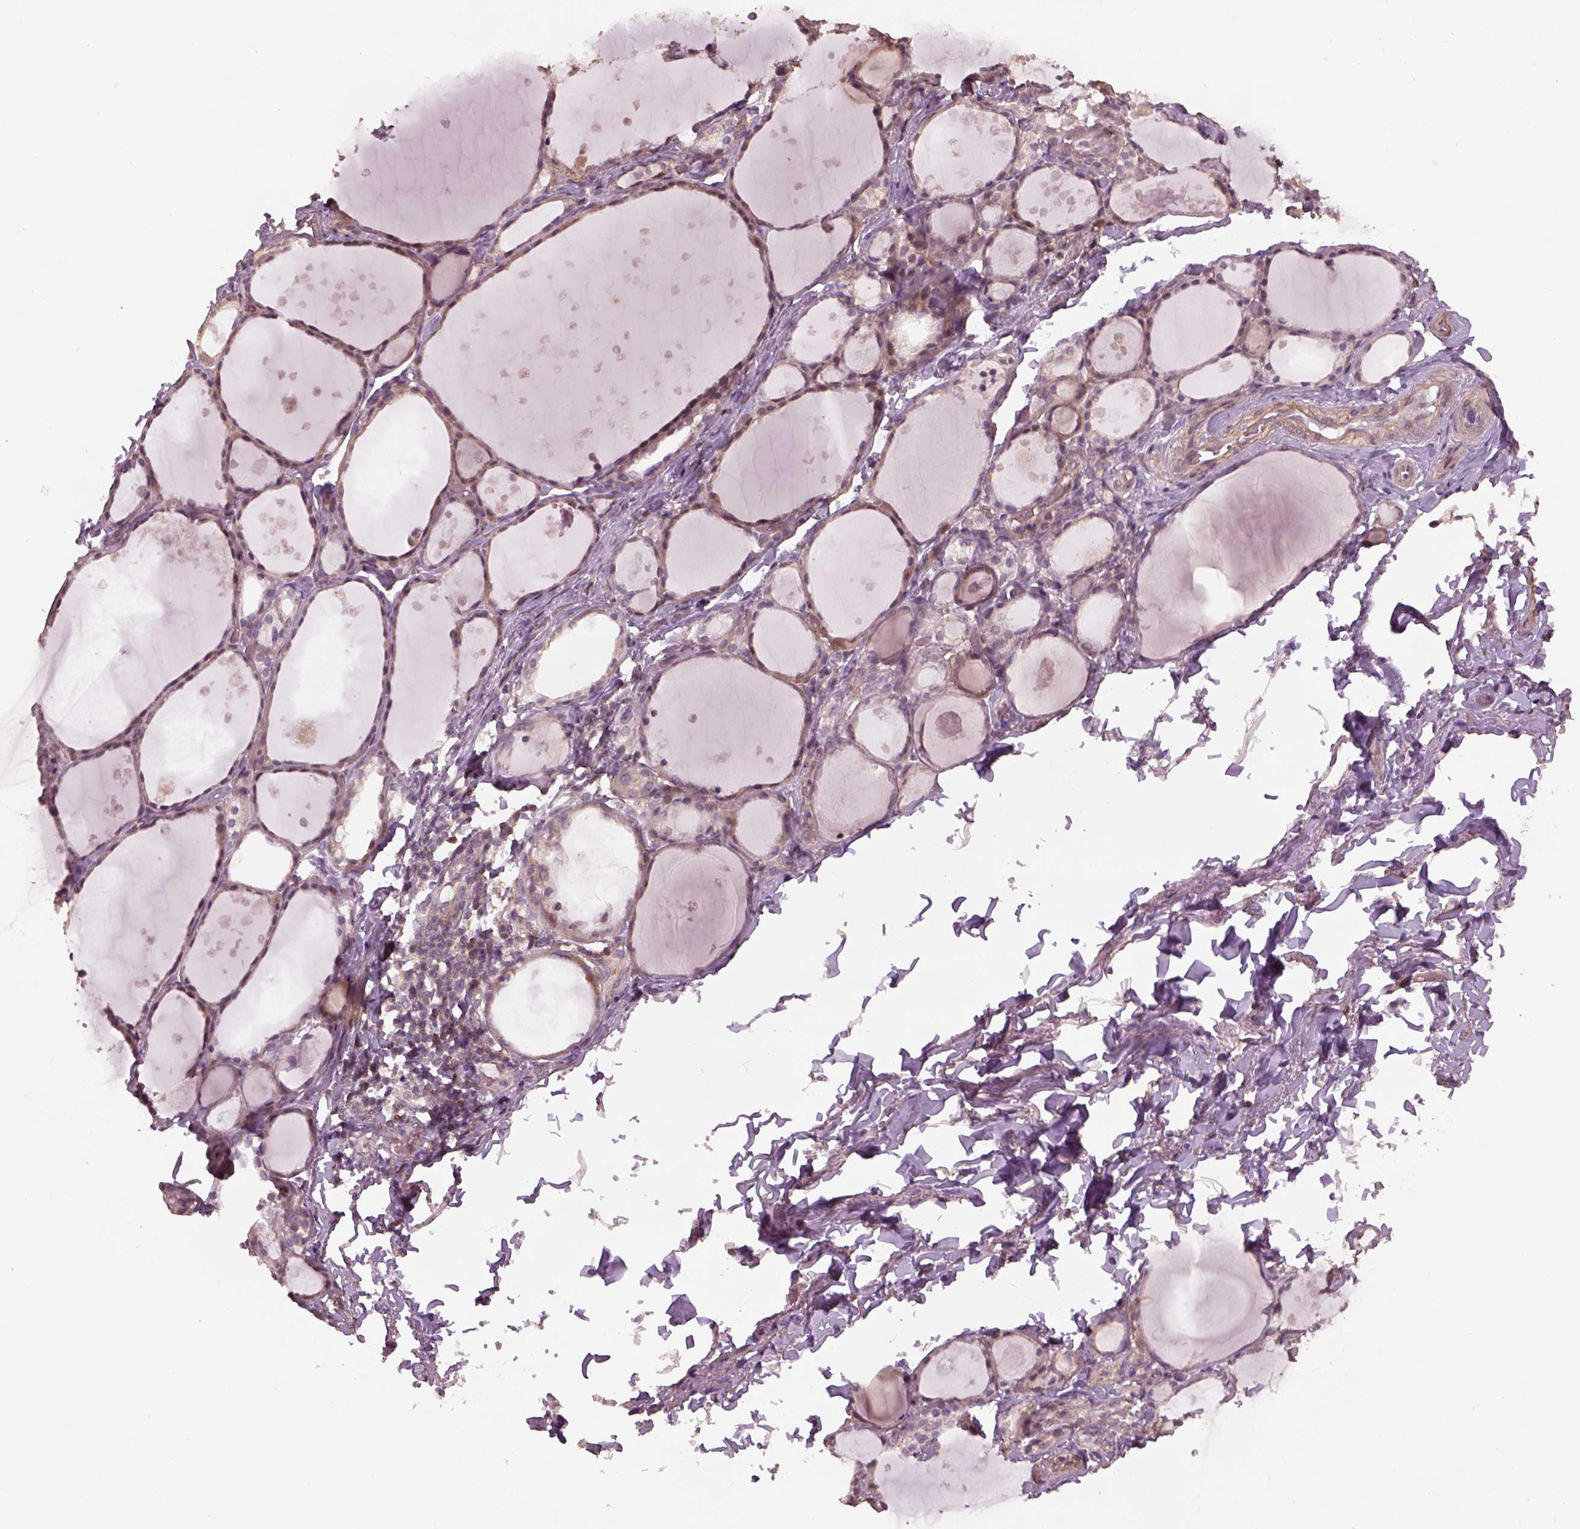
{"staining": {"intensity": "moderate", "quantity": "<25%", "location": "cytoplasmic/membranous"}, "tissue": "thyroid gland", "cell_type": "Glandular cells", "image_type": "normal", "snomed": [{"axis": "morphology", "description": "Normal tissue, NOS"}, {"axis": "topography", "description": "Thyroid gland"}], "caption": "Glandular cells demonstrate low levels of moderate cytoplasmic/membranous staining in approximately <25% of cells in unremarkable human thyroid gland.", "gene": "LIN7A", "patient": {"sex": "male", "age": 68}}